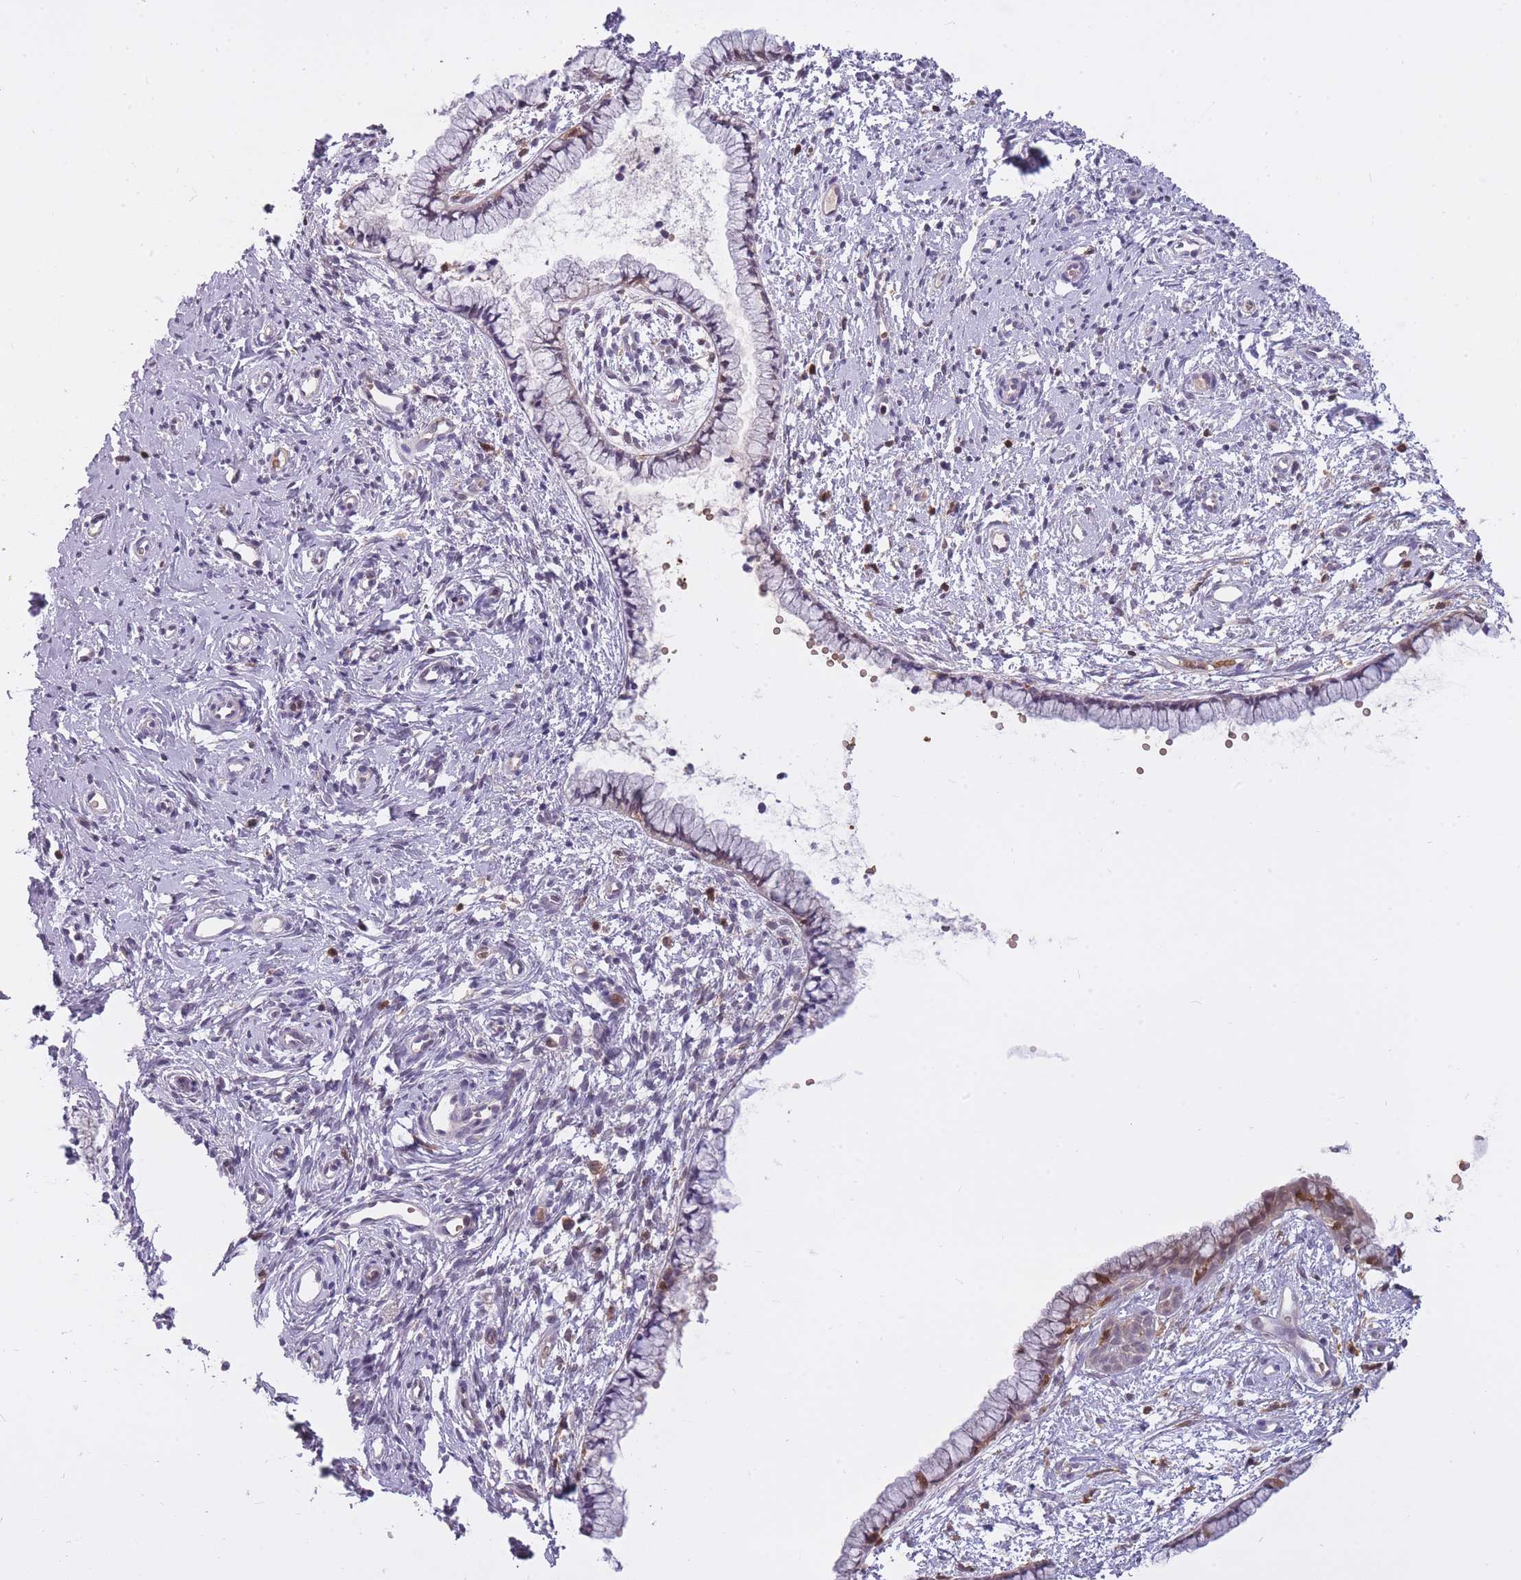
{"staining": {"intensity": "moderate", "quantity": "<25%", "location": "cytoplasmic/membranous"}, "tissue": "cervix", "cell_type": "Glandular cells", "image_type": "normal", "snomed": [{"axis": "morphology", "description": "Normal tissue, NOS"}, {"axis": "topography", "description": "Cervix"}], "caption": "Normal cervix reveals moderate cytoplasmic/membranous staining in about <25% of glandular cells, visualized by immunohistochemistry.", "gene": "CXorf38", "patient": {"sex": "female", "age": 57}}